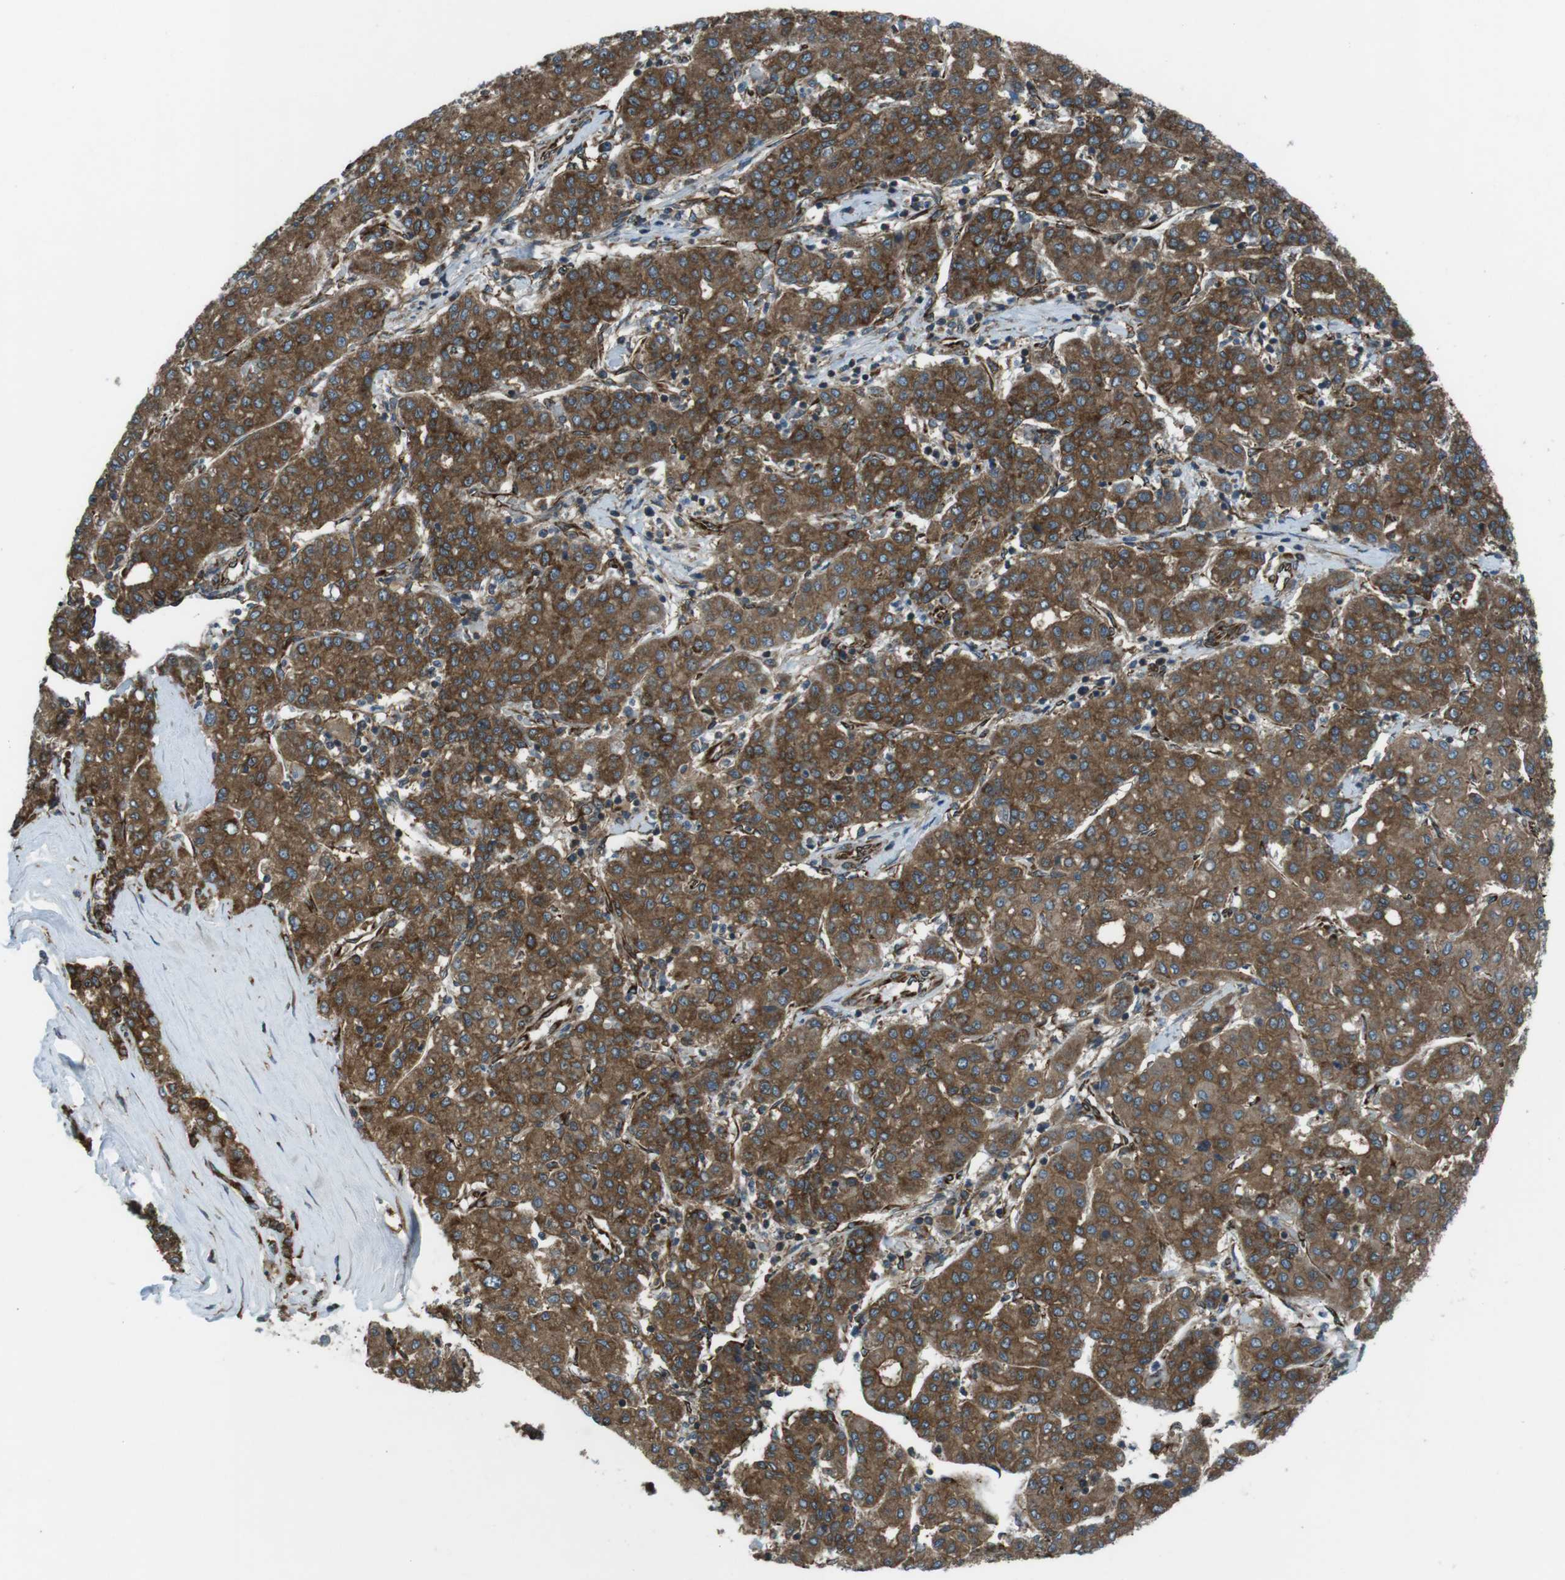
{"staining": {"intensity": "strong", "quantity": ">75%", "location": "cytoplasmic/membranous"}, "tissue": "liver cancer", "cell_type": "Tumor cells", "image_type": "cancer", "snomed": [{"axis": "morphology", "description": "Carcinoma, Hepatocellular, NOS"}, {"axis": "topography", "description": "Liver"}], "caption": "Immunohistochemical staining of human liver cancer (hepatocellular carcinoma) demonstrates high levels of strong cytoplasmic/membranous expression in approximately >75% of tumor cells.", "gene": "KTN1", "patient": {"sex": "male", "age": 65}}